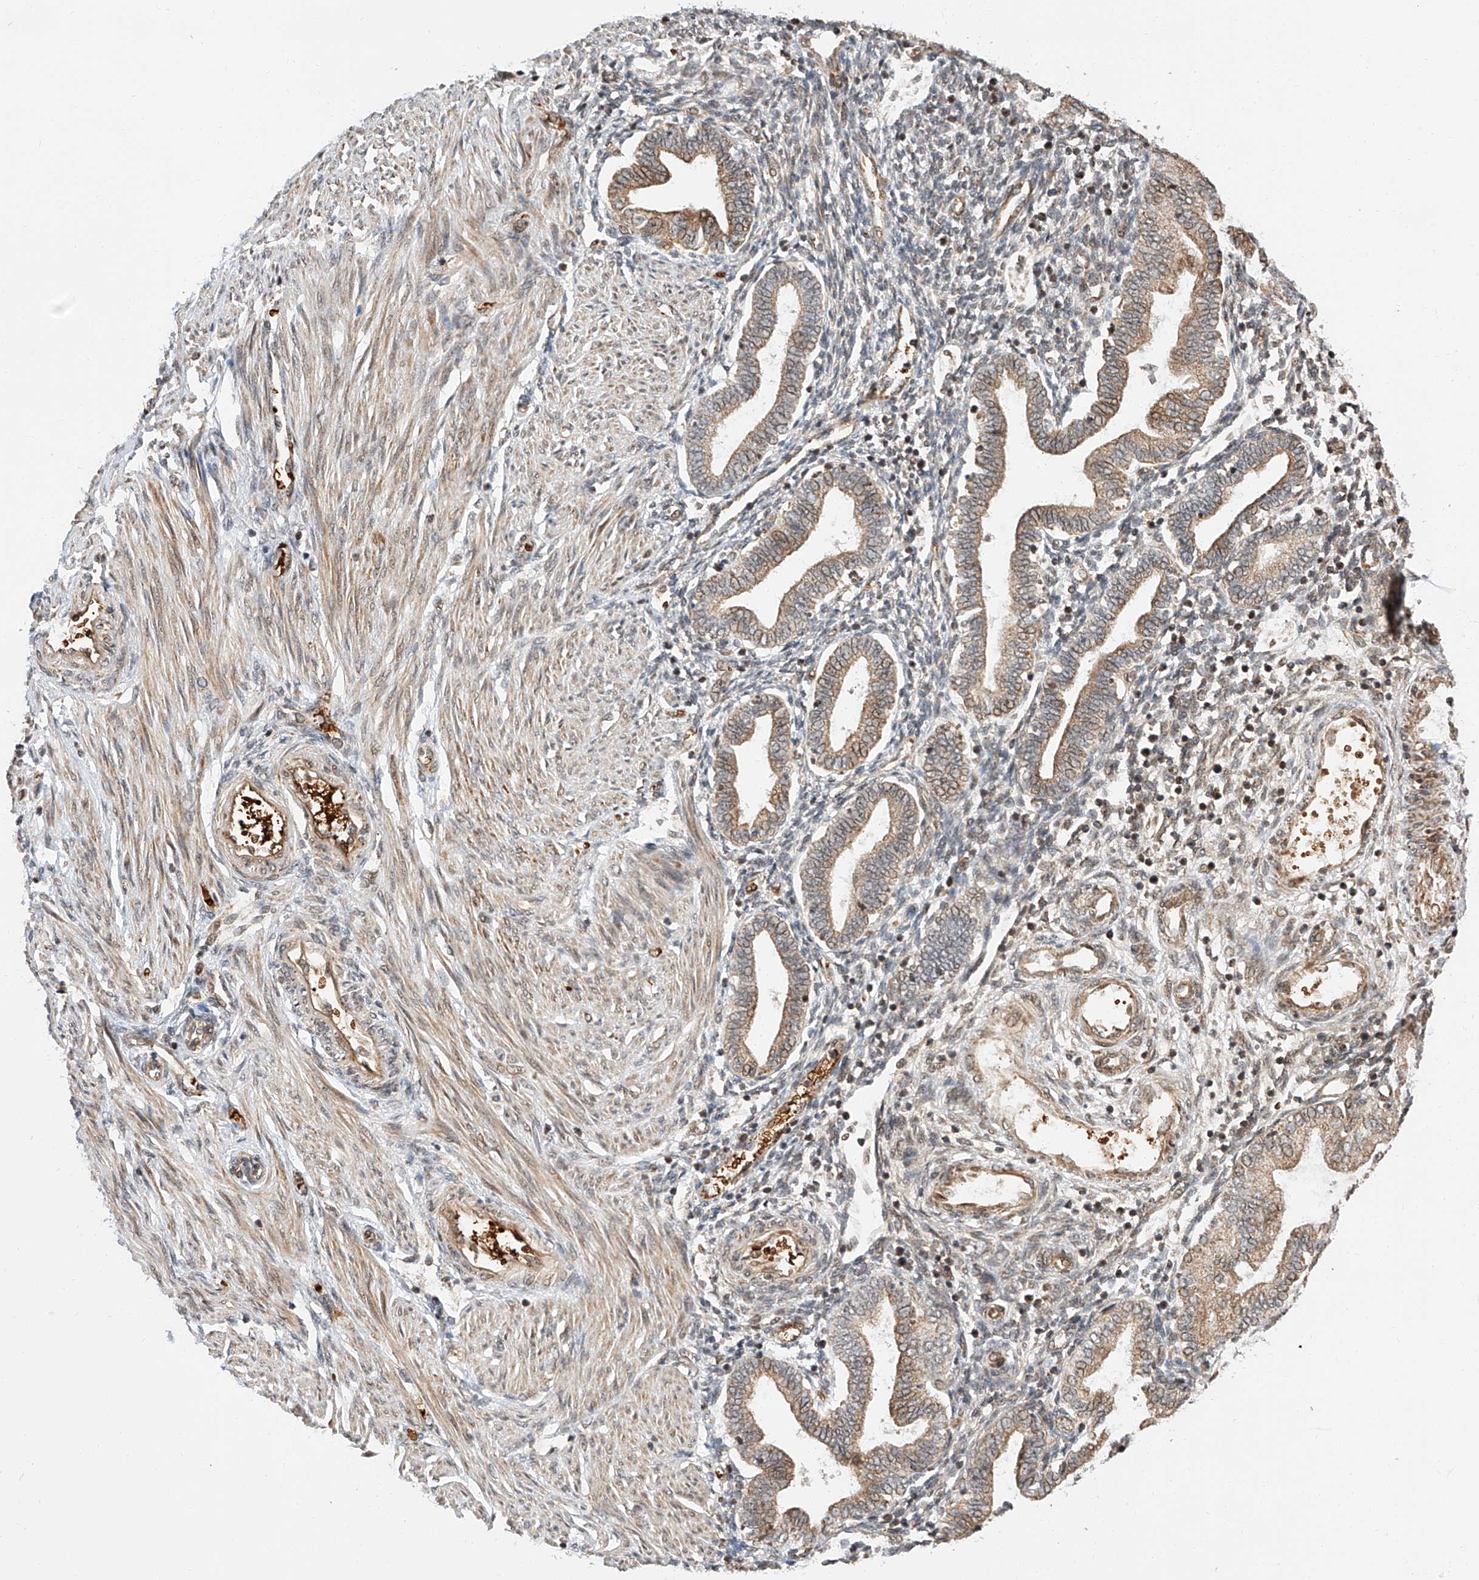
{"staining": {"intensity": "negative", "quantity": "none", "location": "none"}, "tissue": "endometrium", "cell_type": "Cells in endometrial stroma", "image_type": "normal", "snomed": [{"axis": "morphology", "description": "Normal tissue, NOS"}, {"axis": "topography", "description": "Endometrium"}], "caption": "The micrograph displays no staining of cells in endometrial stroma in normal endometrium. The staining is performed using DAB brown chromogen with nuclei counter-stained in using hematoxylin.", "gene": "THTPA", "patient": {"sex": "female", "age": 53}}